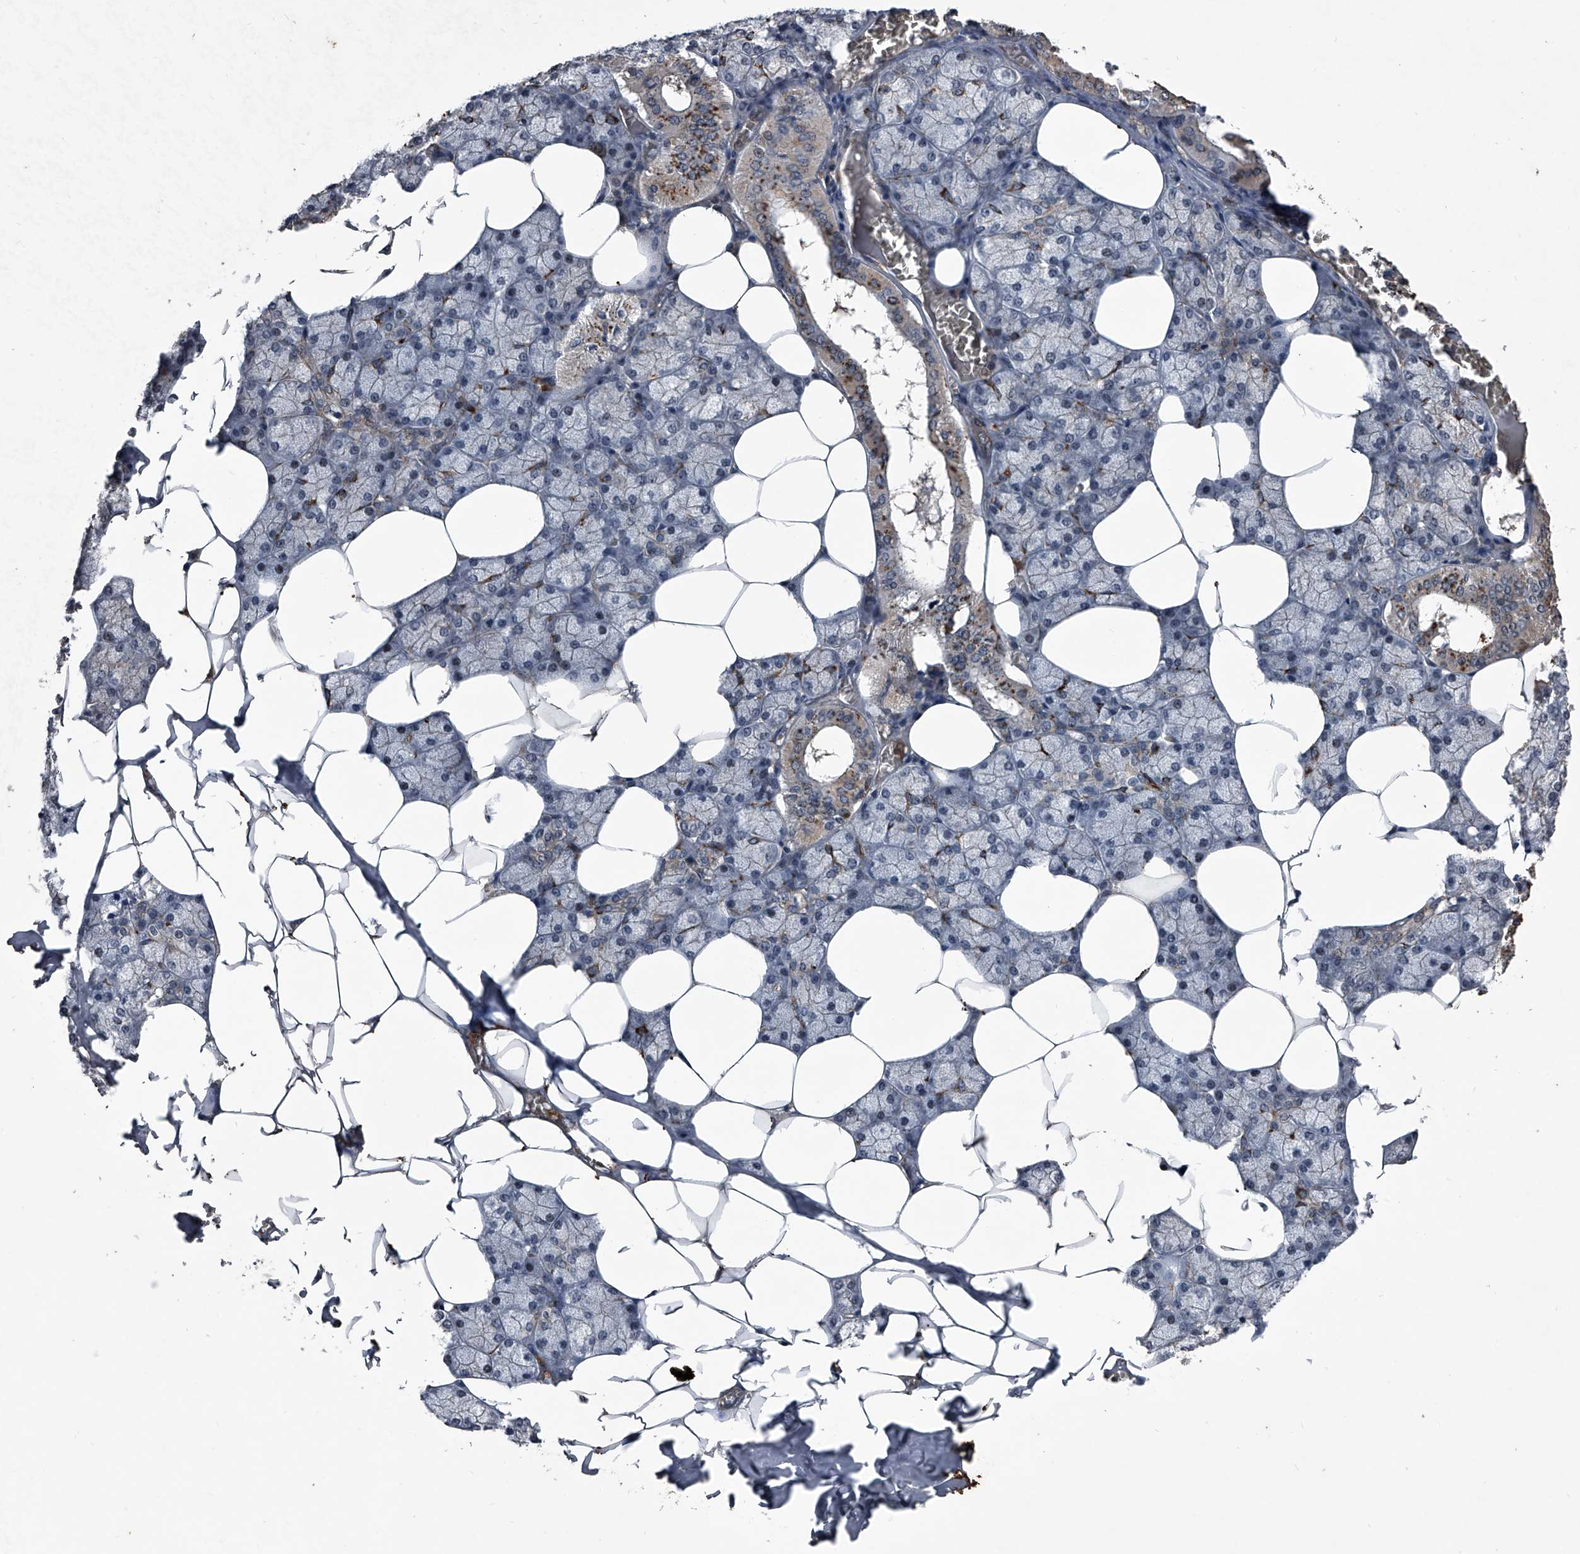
{"staining": {"intensity": "moderate", "quantity": "<25%", "location": "cytoplasmic/membranous"}, "tissue": "salivary gland", "cell_type": "Glandular cells", "image_type": "normal", "snomed": [{"axis": "morphology", "description": "Normal tissue, NOS"}, {"axis": "topography", "description": "Salivary gland"}], "caption": "The histopathology image reveals staining of benign salivary gland, revealing moderate cytoplasmic/membranous protein positivity (brown color) within glandular cells.", "gene": "MAPKAP1", "patient": {"sex": "male", "age": 62}}